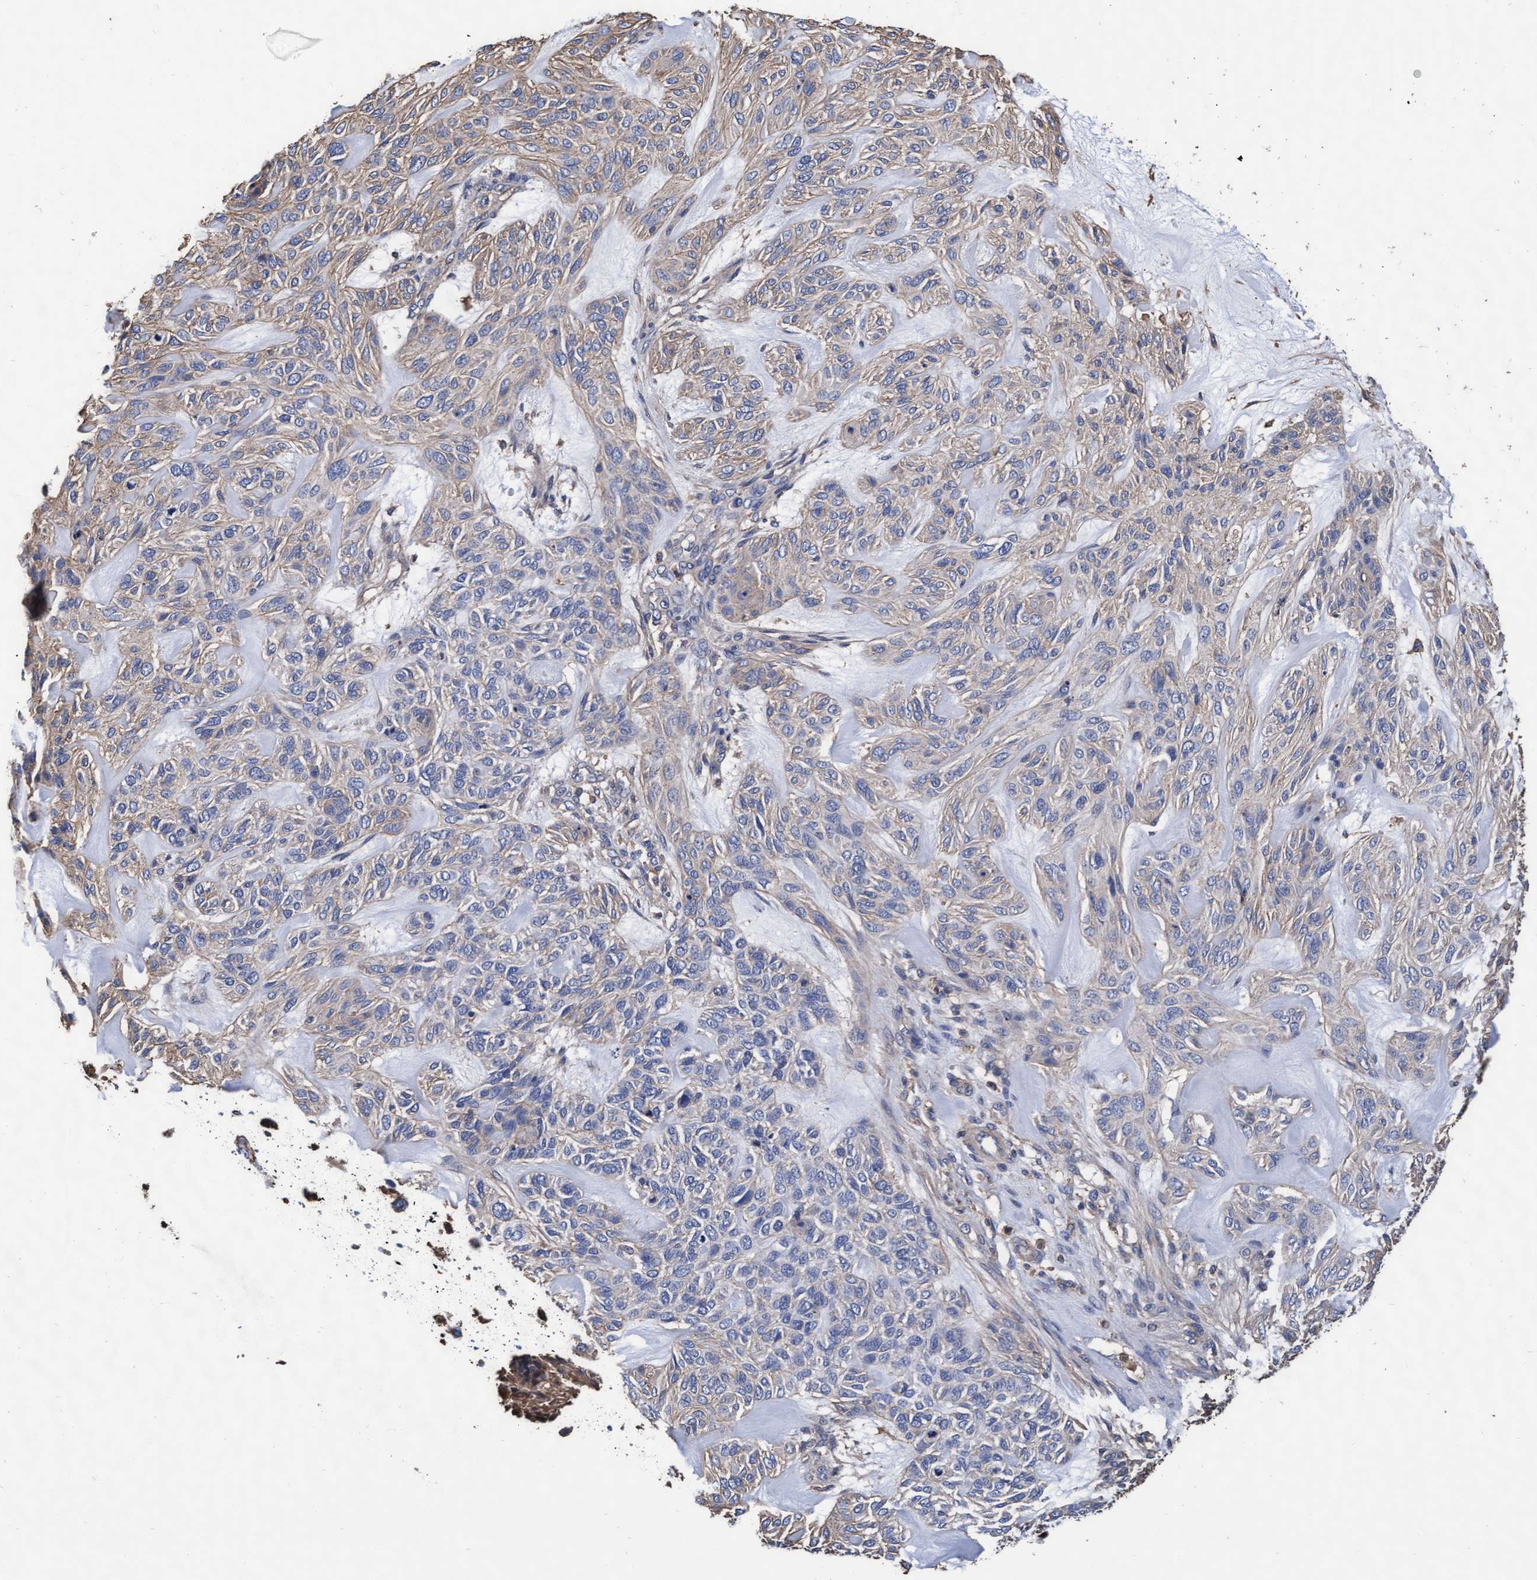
{"staining": {"intensity": "negative", "quantity": "none", "location": "none"}, "tissue": "skin cancer", "cell_type": "Tumor cells", "image_type": "cancer", "snomed": [{"axis": "morphology", "description": "Basal cell carcinoma"}, {"axis": "topography", "description": "Skin"}], "caption": "A high-resolution image shows IHC staining of skin cancer, which exhibits no significant expression in tumor cells.", "gene": "GRHPR", "patient": {"sex": "male", "age": 55}}